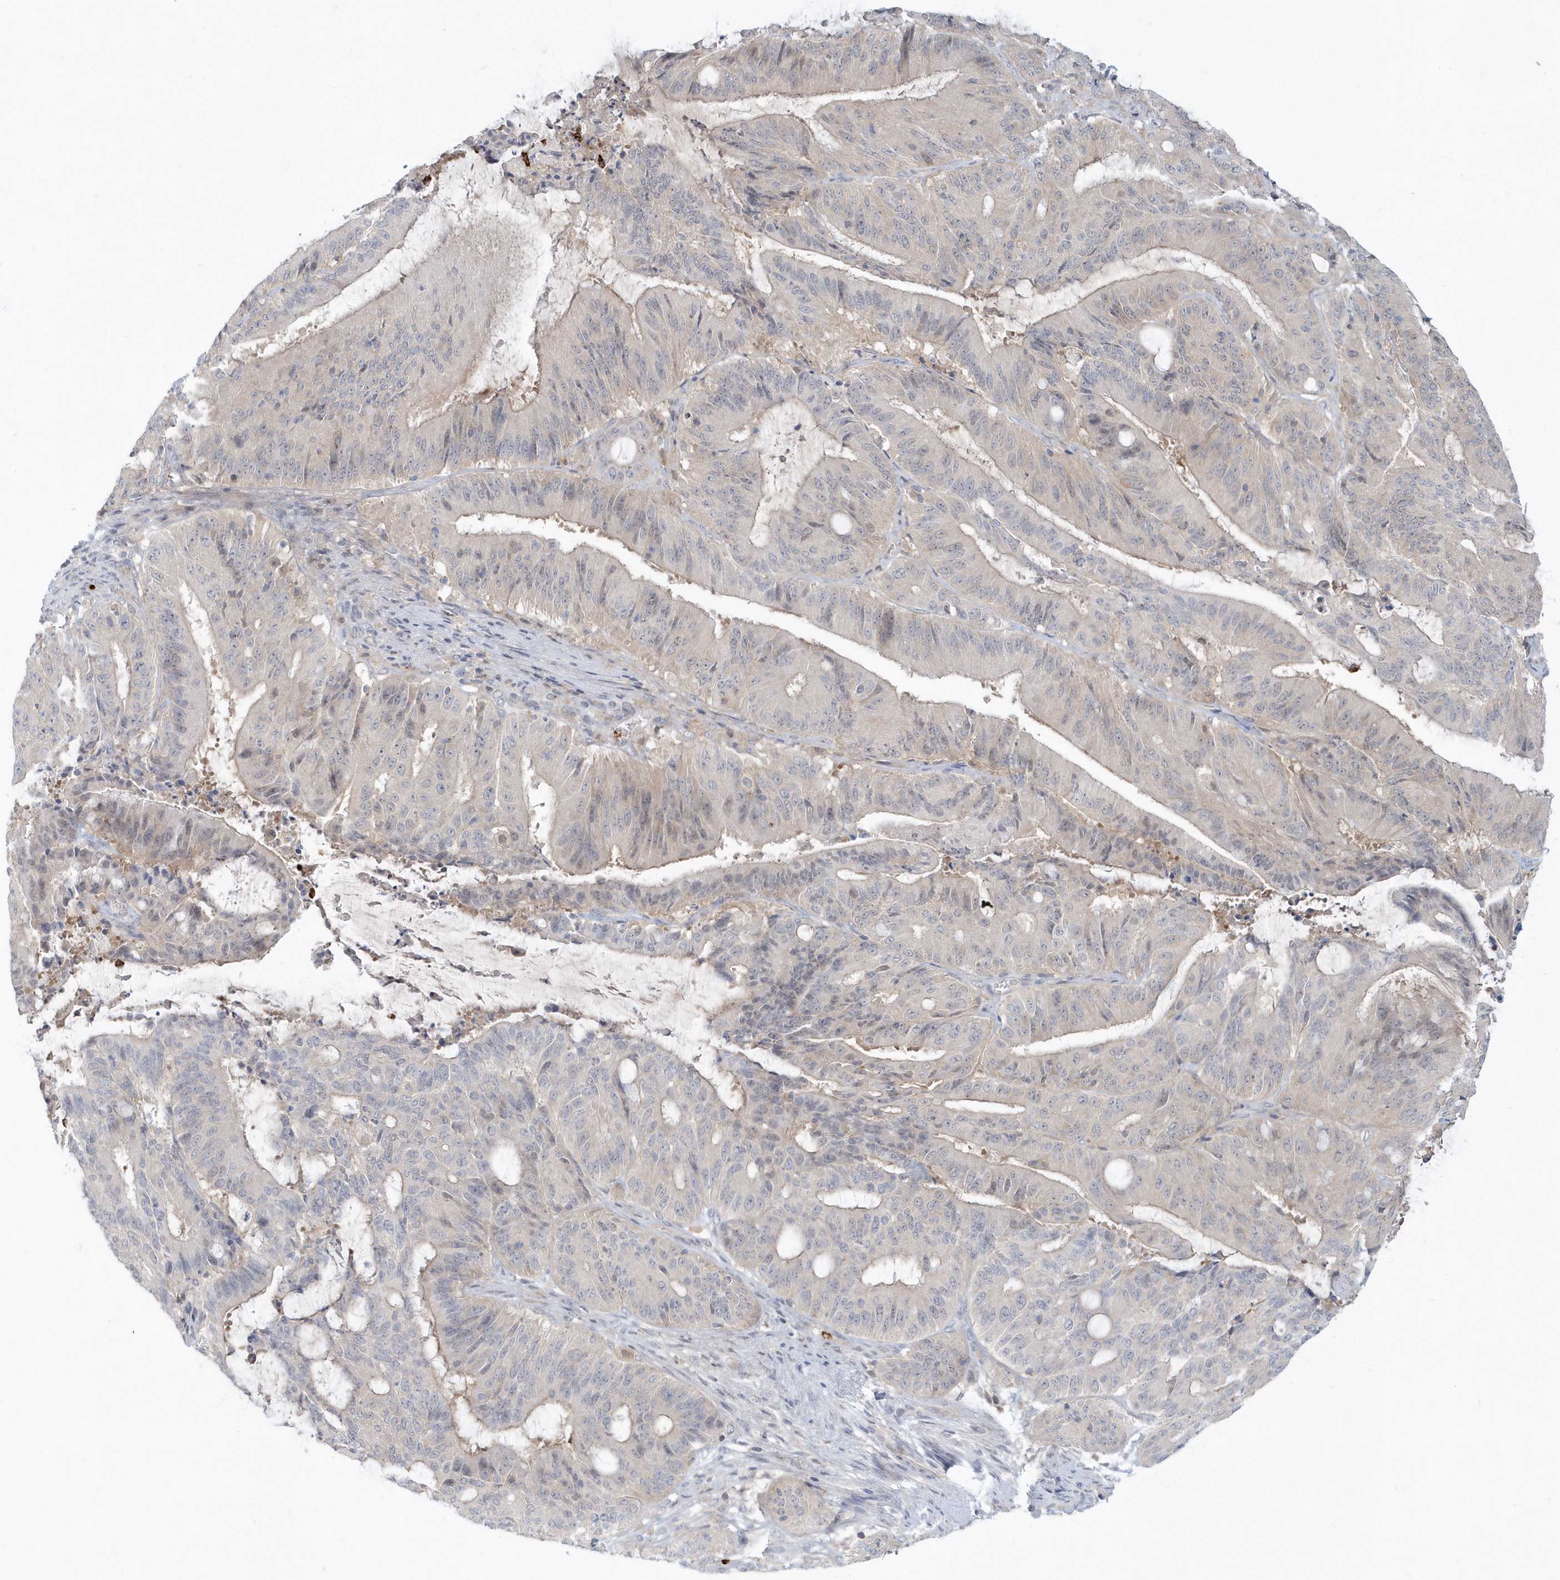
{"staining": {"intensity": "negative", "quantity": "none", "location": "none"}, "tissue": "liver cancer", "cell_type": "Tumor cells", "image_type": "cancer", "snomed": [{"axis": "morphology", "description": "Normal tissue, NOS"}, {"axis": "morphology", "description": "Cholangiocarcinoma"}, {"axis": "topography", "description": "Liver"}, {"axis": "topography", "description": "Peripheral nerve tissue"}], "caption": "Liver cholangiocarcinoma stained for a protein using immunohistochemistry (IHC) shows no staining tumor cells.", "gene": "RNF7", "patient": {"sex": "female", "age": 73}}